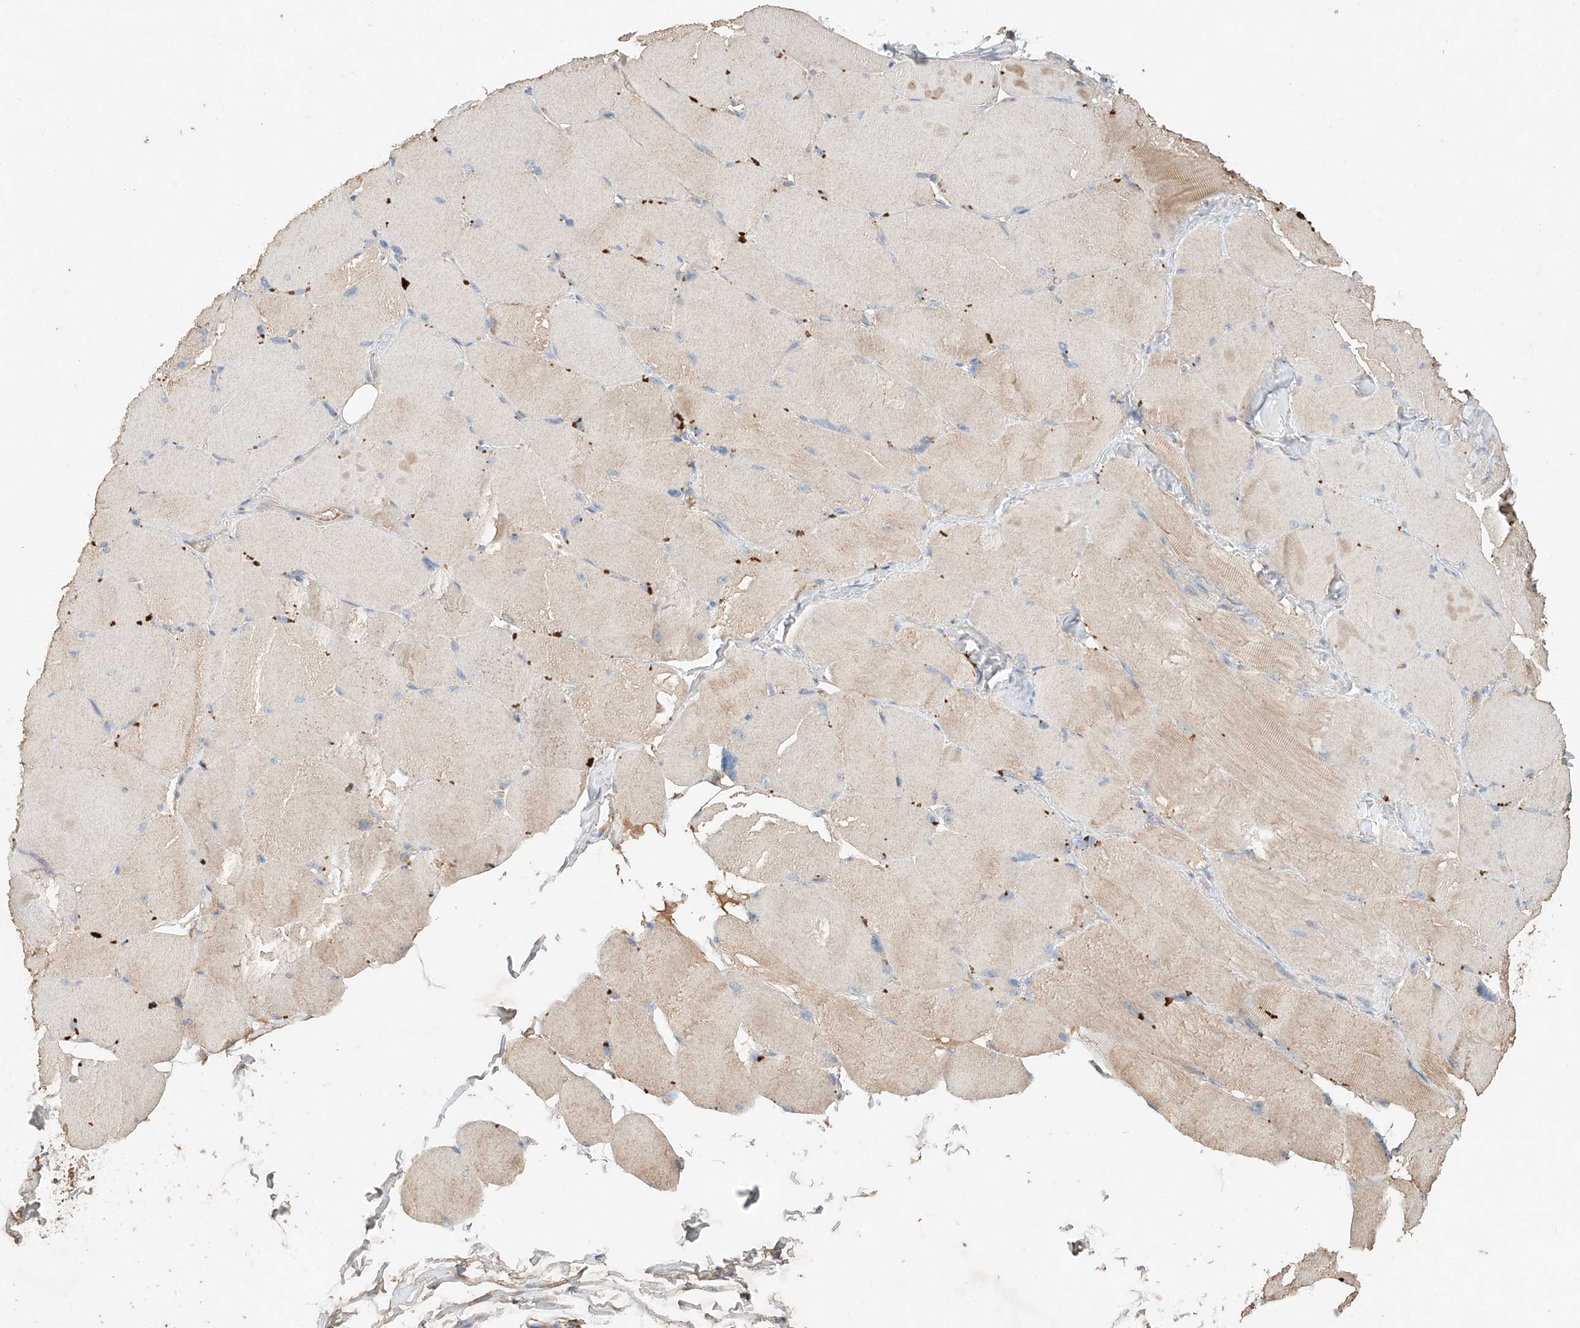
{"staining": {"intensity": "weak", "quantity": ">75%", "location": "cytoplasmic/membranous"}, "tissue": "skeletal muscle", "cell_type": "Myocytes", "image_type": "normal", "snomed": [{"axis": "morphology", "description": "Normal tissue, NOS"}, {"axis": "topography", "description": "Skin"}, {"axis": "topography", "description": "Skeletal muscle"}], "caption": "High-magnification brightfield microscopy of normal skeletal muscle stained with DAB (3,3'-diaminobenzidine) (brown) and counterstained with hematoxylin (blue). myocytes exhibit weak cytoplasmic/membranous positivity is appreciated in about>75% of cells.", "gene": "GNB1L", "patient": {"sex": "male", "age": 83}}